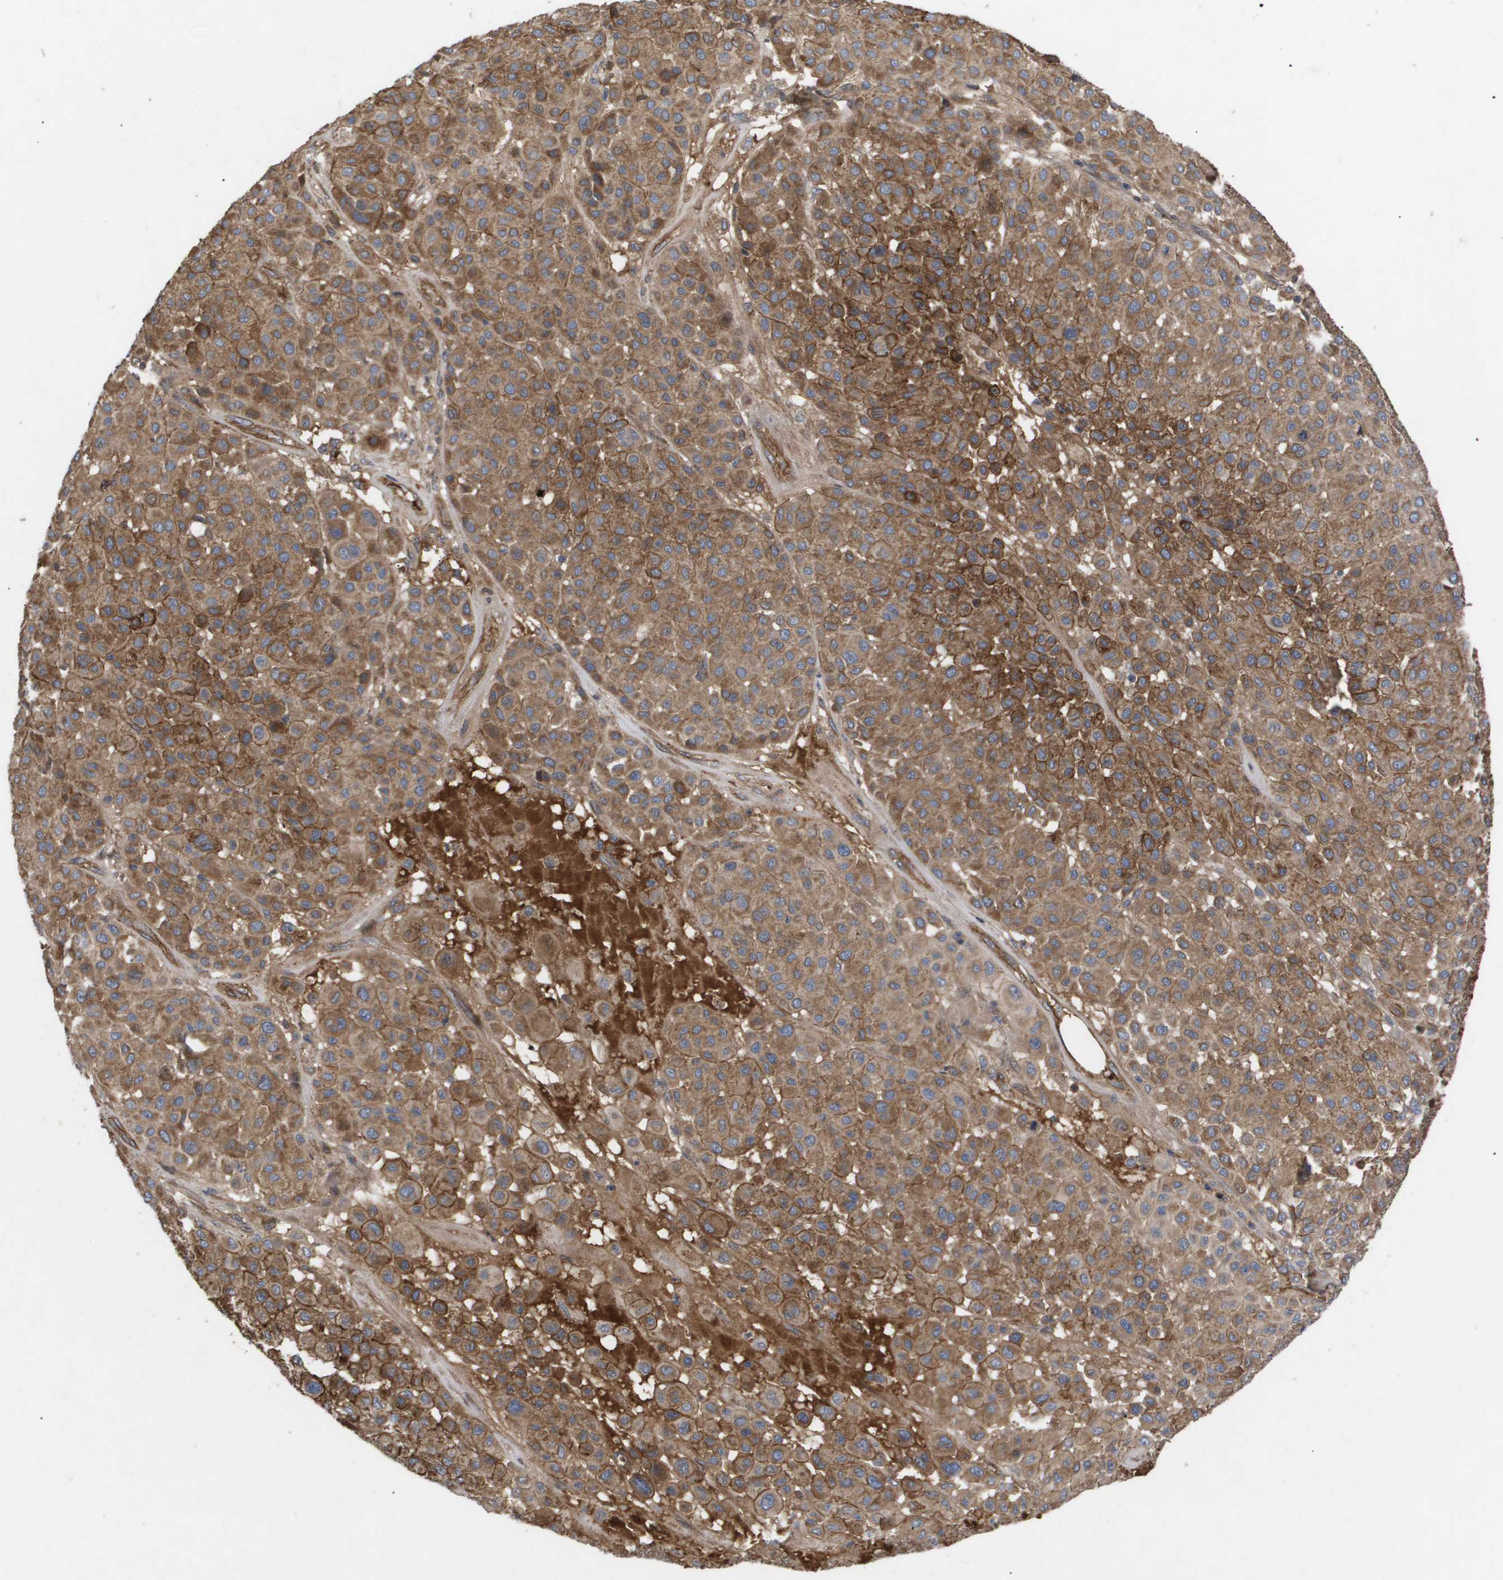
{"staining": {"intensity": "moderate", "quantity": ">75%", "location": "cytoplasmic/membranous"}, "tissue": "melanoma", "cell_type": "Tumor cells", "image_type": "cancer", "snomed": [{"axis": "morphology", "description": "Malignant melanoma, Metastatic site"}, {"axis": "topography", "description": "Soft tissue"}], "caption": "This is a micrograph of IHC staining of melanoma, which shows moderate staining in the cytoplasmic/membranous of tumor cells.", "gene": "TNS1", "patient": {"sex": "male", "age": 41}}